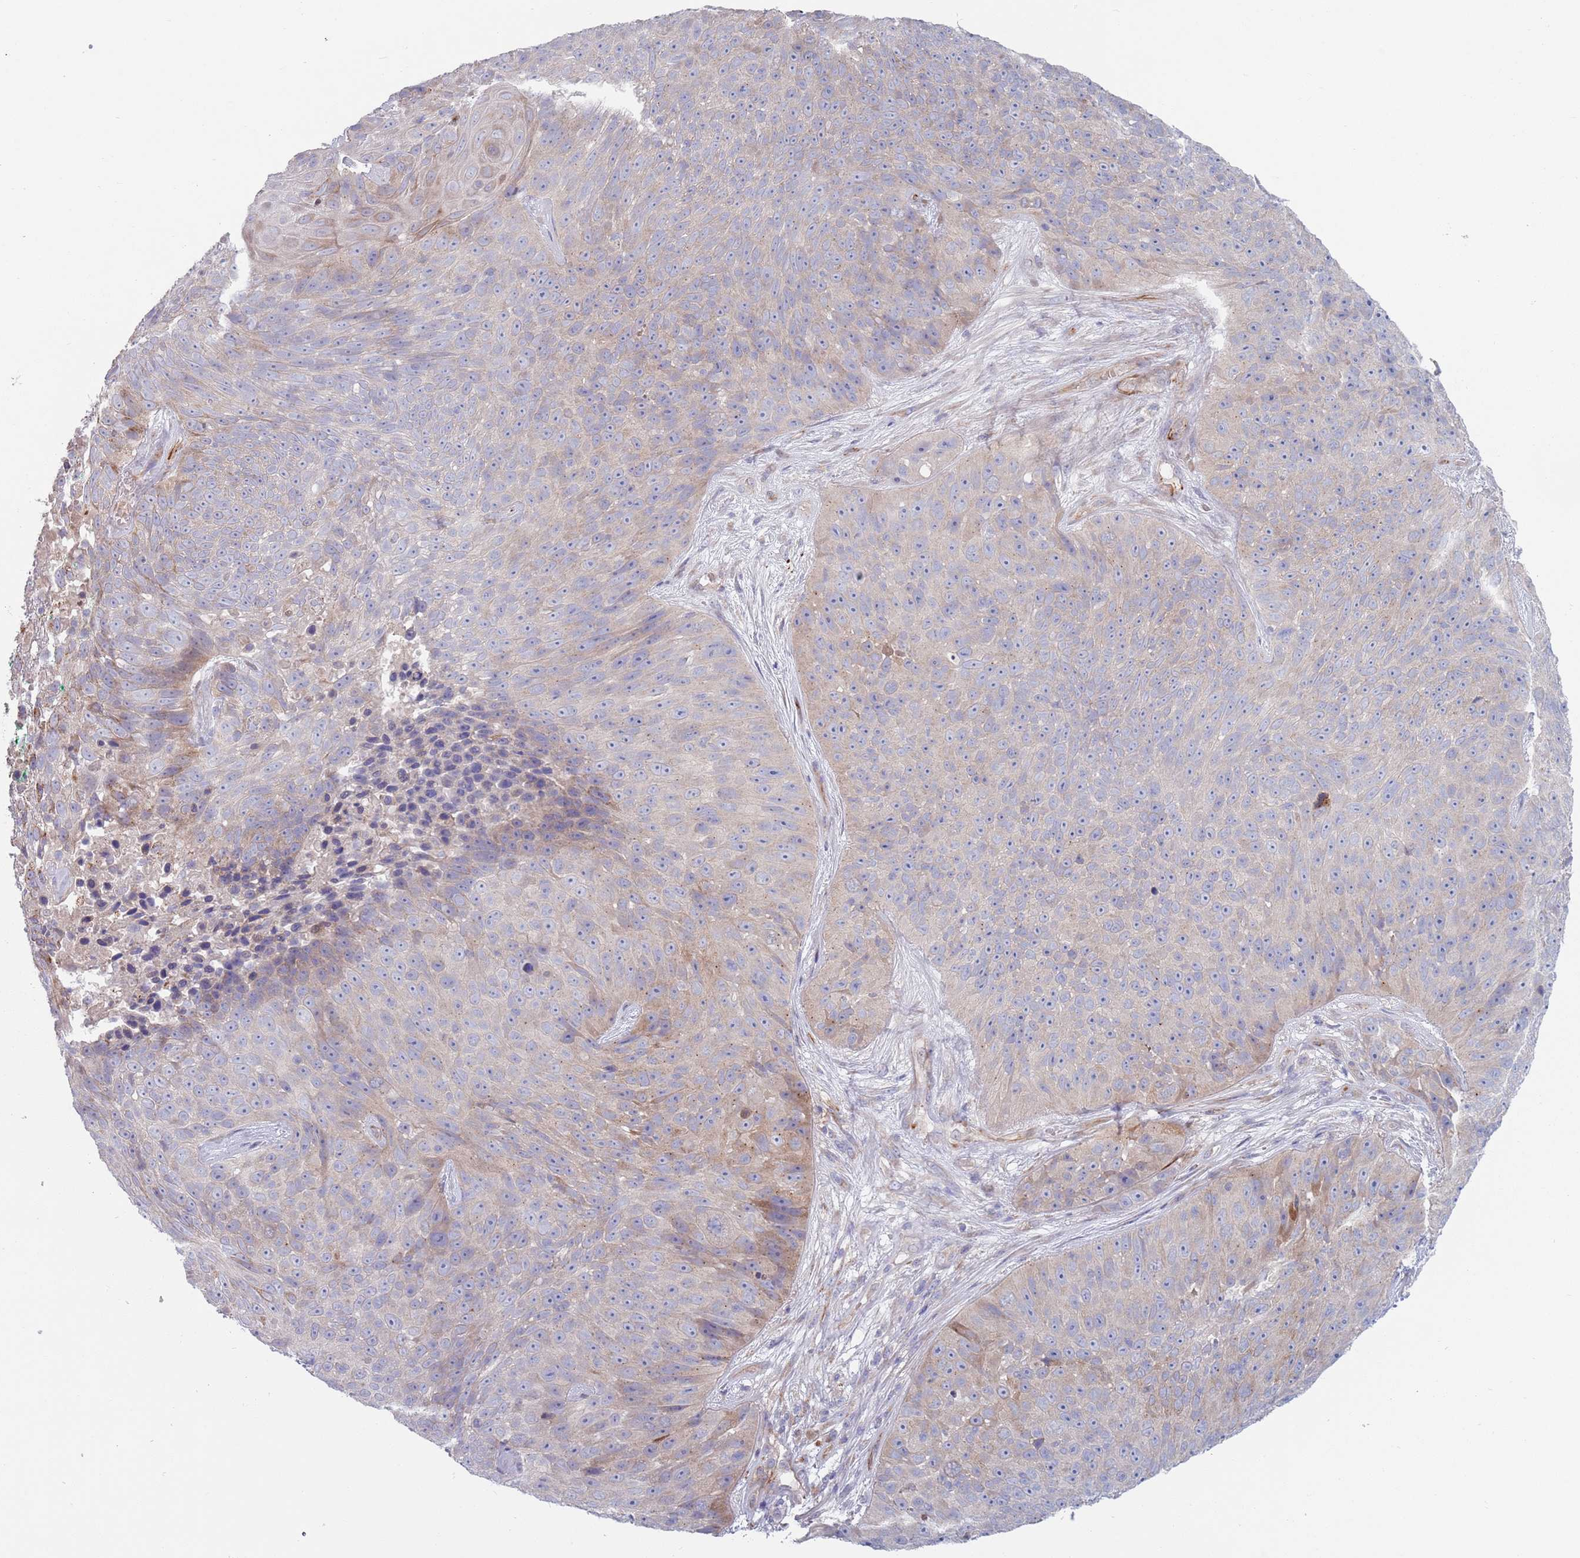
{"staining": {"intensity": "strong", "quantity": "<25%", "location": "cytoplasmic/membranous"}, "tissue": "skin cancer", "cell_type": "Tumor cells", "image_type": "cancer", "snomed": [{"axis": "morphology", "description": "Squamous cell carcinoma, NOS"}, {"axis": "topography", "description": "Skin"}], "caption": "Immunohistochemical staining of skin cancer reveals medium levels of strong cytoplasmic/membranous protein staining in approximately <25% of tumor cells. The staining was performed using DAB (3,3'-diaminobenzidine) to visualize the protein expression in brown, while the nuclei were stained in blue with hematoxylin (Magnification: 20x).", "gene": "TYW1", "patient": {"sex": "female", "age": 87}}